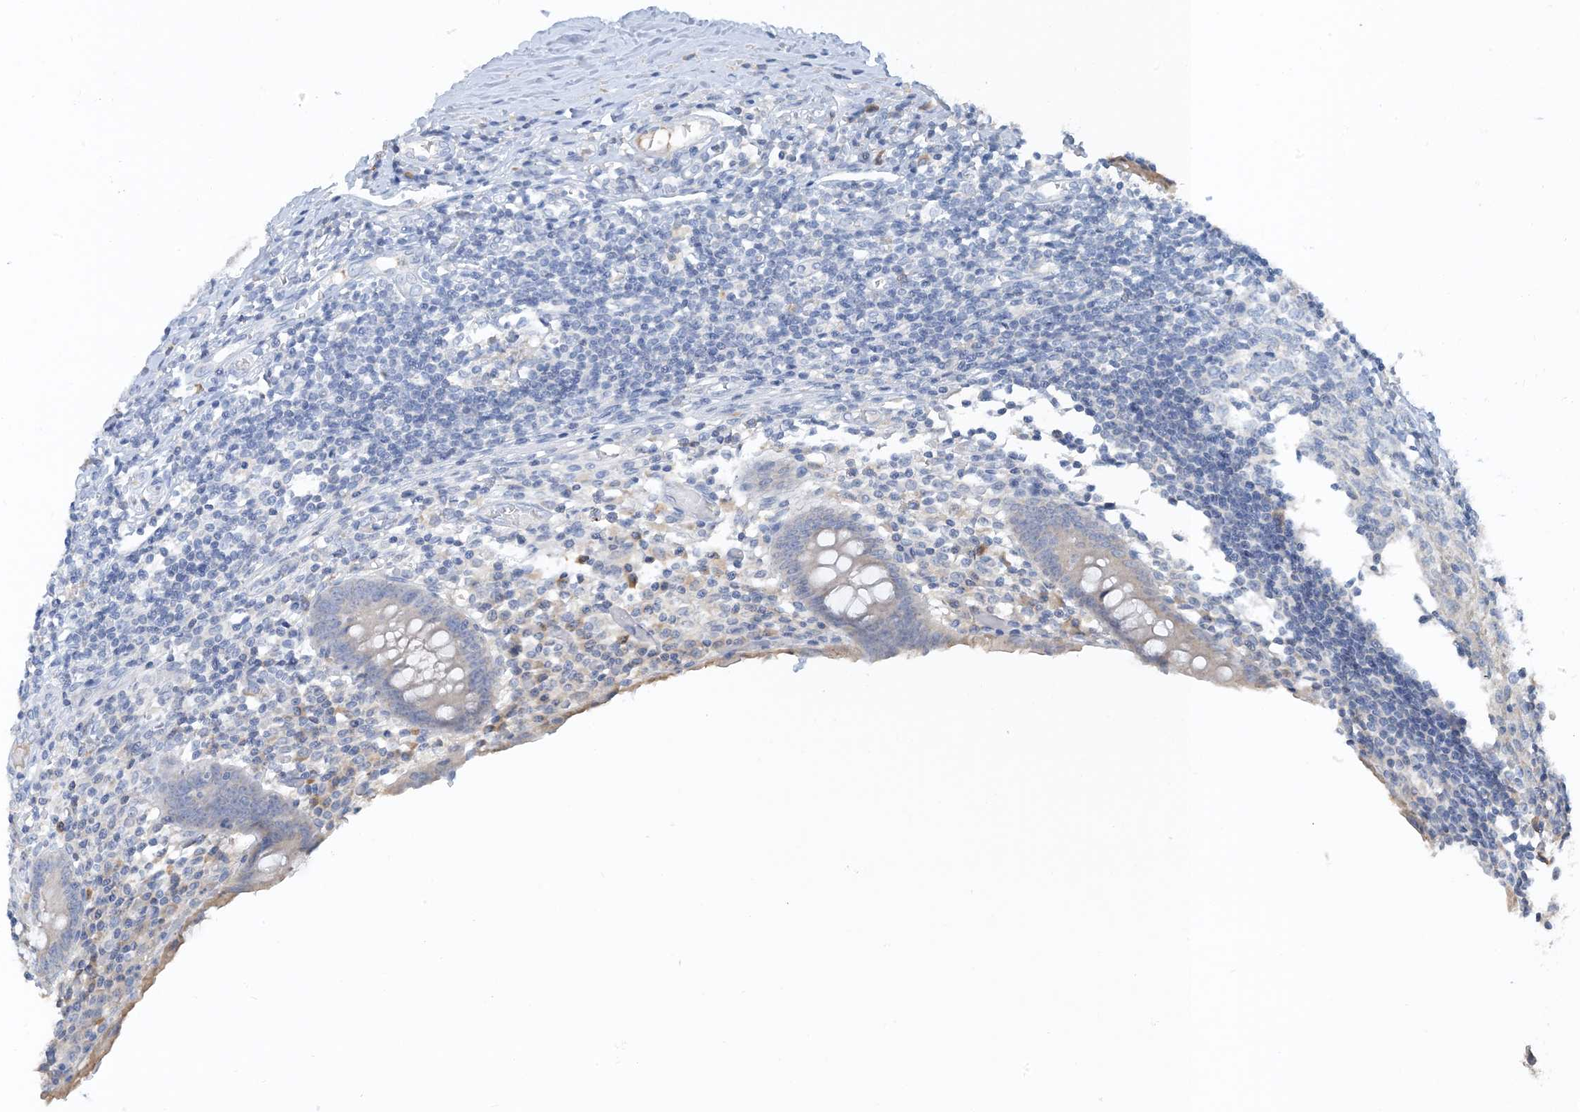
{"staining": {"intensity": "negative", "quantity": "none", "location": "none"}, "tissue": "appendix", "cell_type": "Glandular cells", "image_type": "normal", "snomed": [{"axis": "morphology", "description": "Normal tissue, NOS"}, {"axis": "topography", "description": "Appendix"}], "caption": "IHC of normal human appendix demonstrates no positivity in glandular cells.", "gene": "CTRL", "patient": {"sex": "female", "age": 17}}